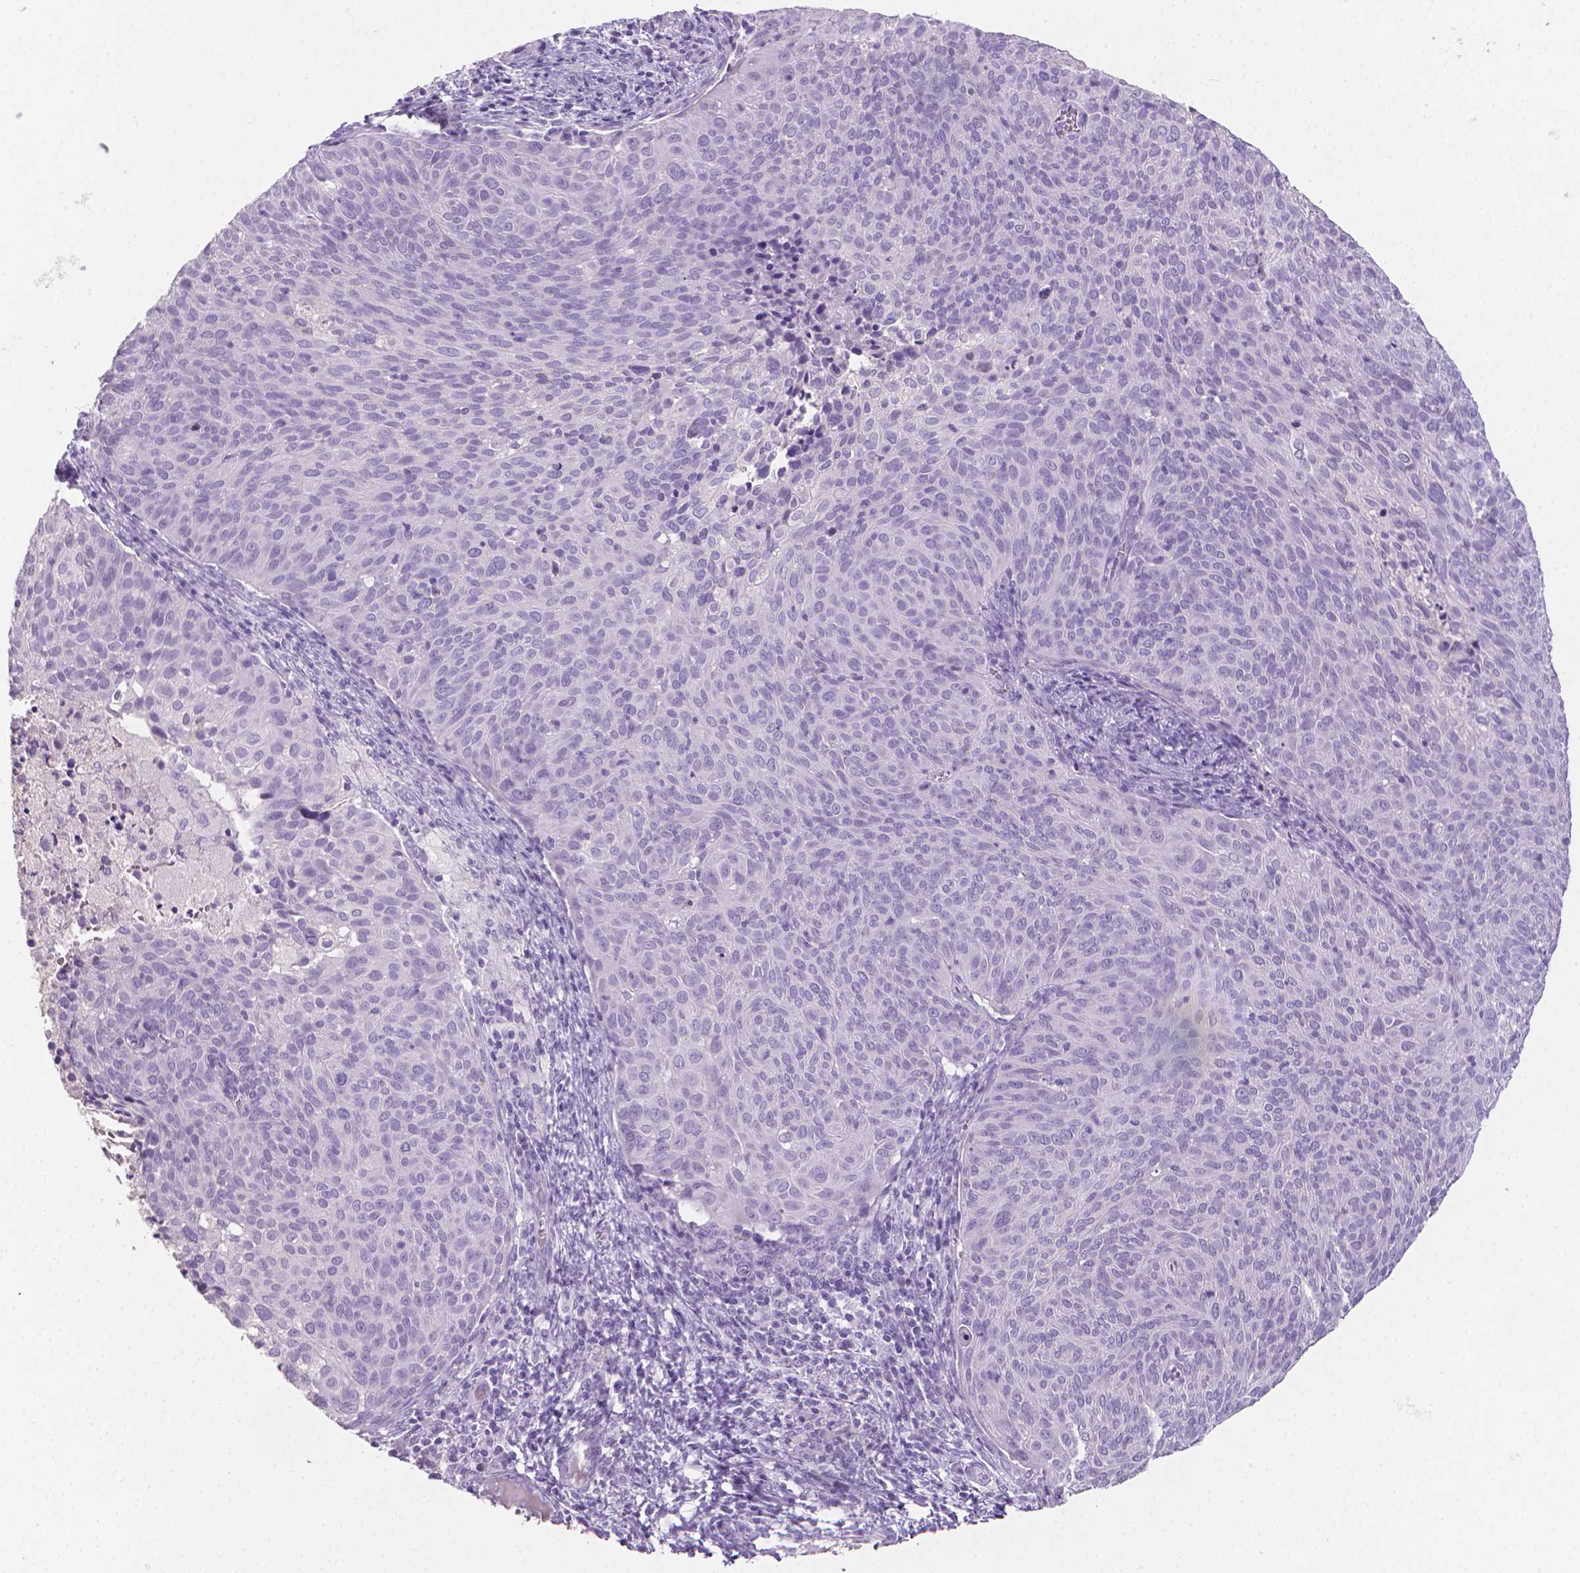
{"staining": {"intensity": "negative", "quantity": "none", "location": "none"}, "tissue": "cervical cancer", "cell_type": "Tumor cells", "image_type": "cancer", "snomed": [{"axis": "morphology", "description": "Squamous cell carcinoma, NOS"}, {"axis": "topography", "description": "Cervix"}], "caption": "IHC photomicrograph of neoplastic tissue: squamous cell carcinoma (cervical) stained with DAB displays no significant protein staining in tumor cells.", "gene": "XPNPEP2", "patient": {"sex": "female", "age": 39}}